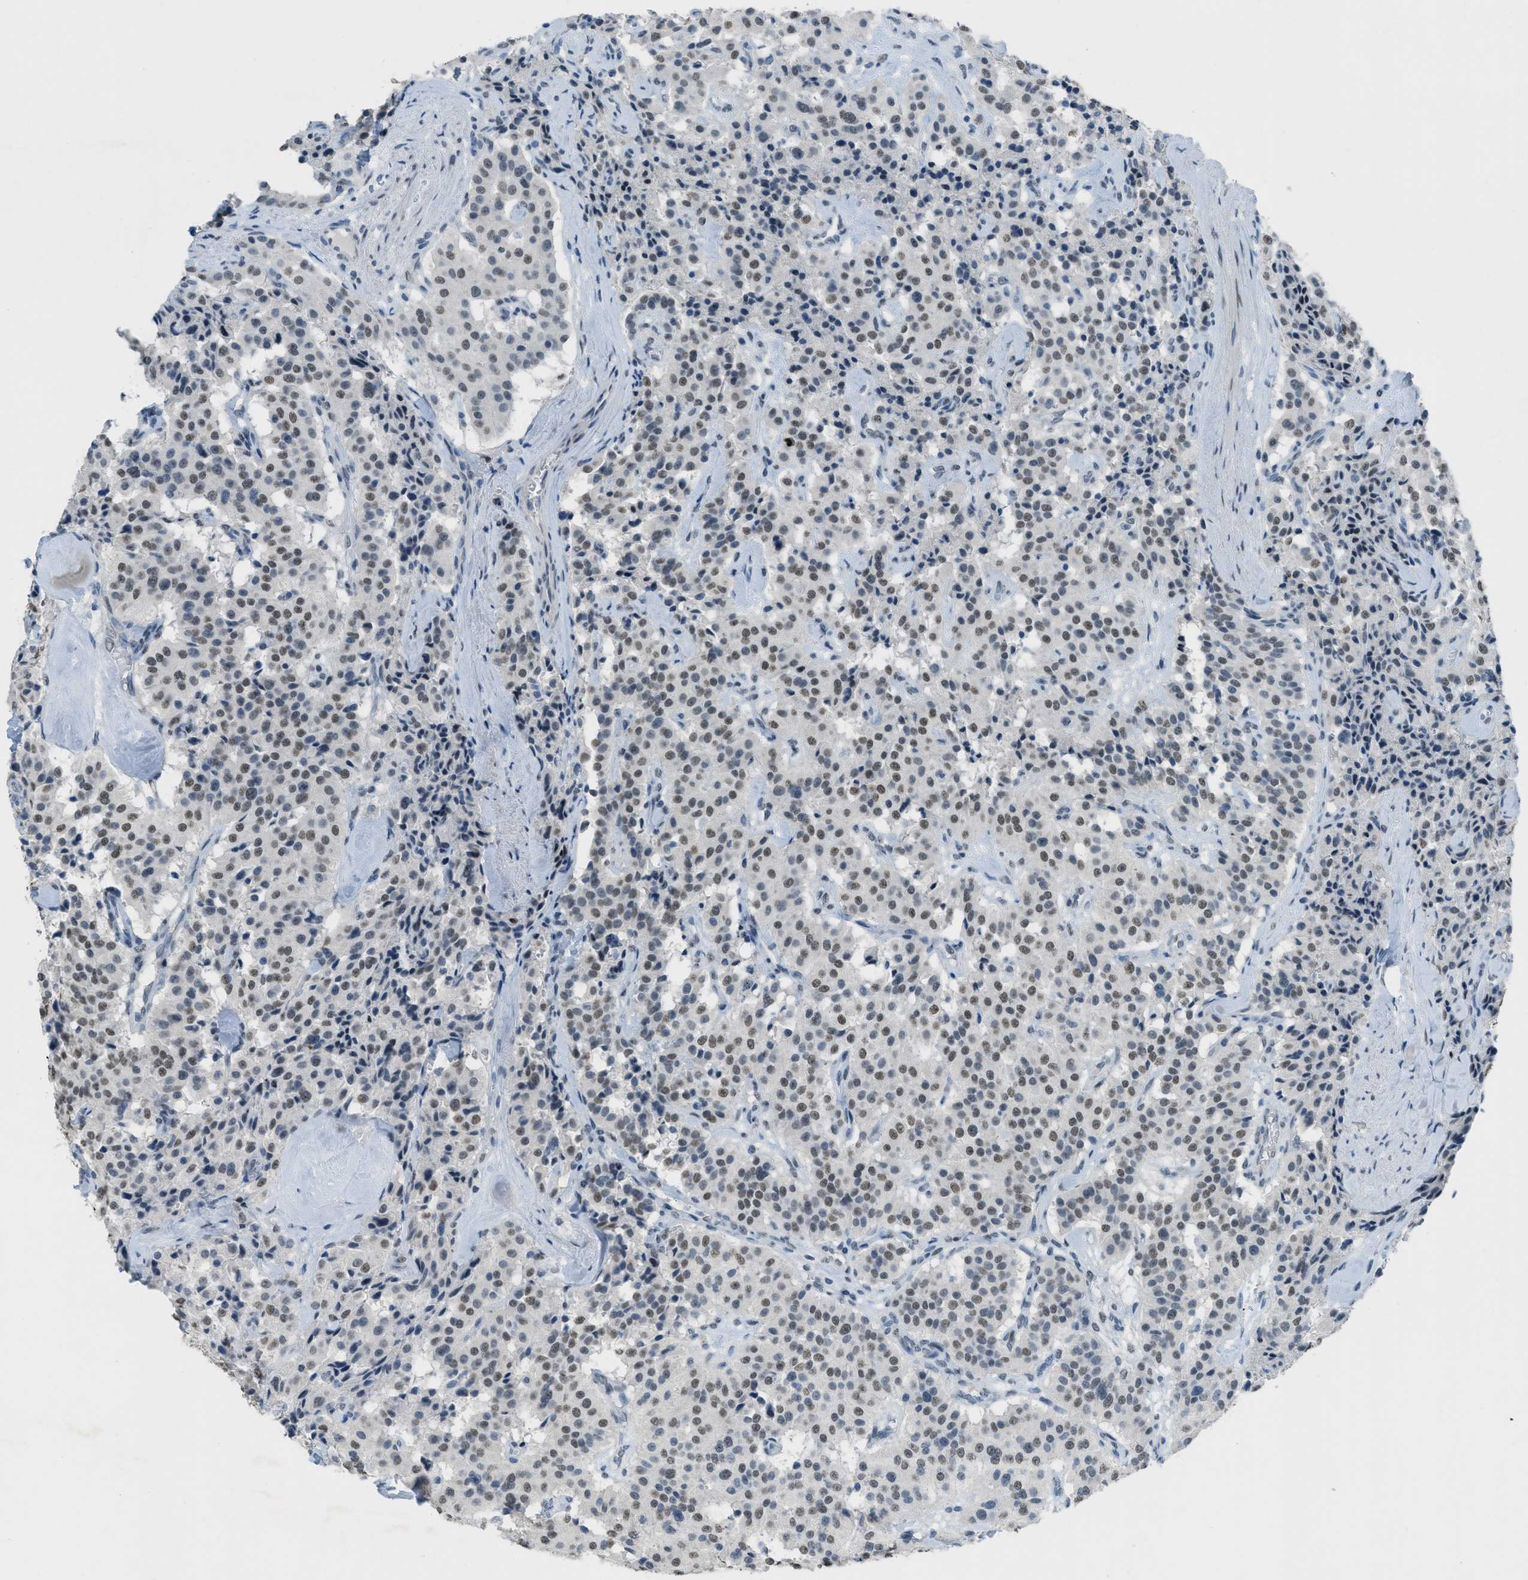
{"staining": {"intensity": "moderate", "quantity": ">75%", "location": "nuclear"}, "tissue": "carcinoid", "cell_type": "Tumor cells", "image_type": "cancer", "snomed": [{"axis": "morphology", "description": "Carcinoid, malignant, NOS"}, {"axis": "topography", "description": "Lung"}], "caption": "Tumor cells show medium levels of moderate nuclear staining in approximately >75% of cells in malignant carcinoid.", "gene": "TTC13", "patient": {"sex": "male", "age": 30}}